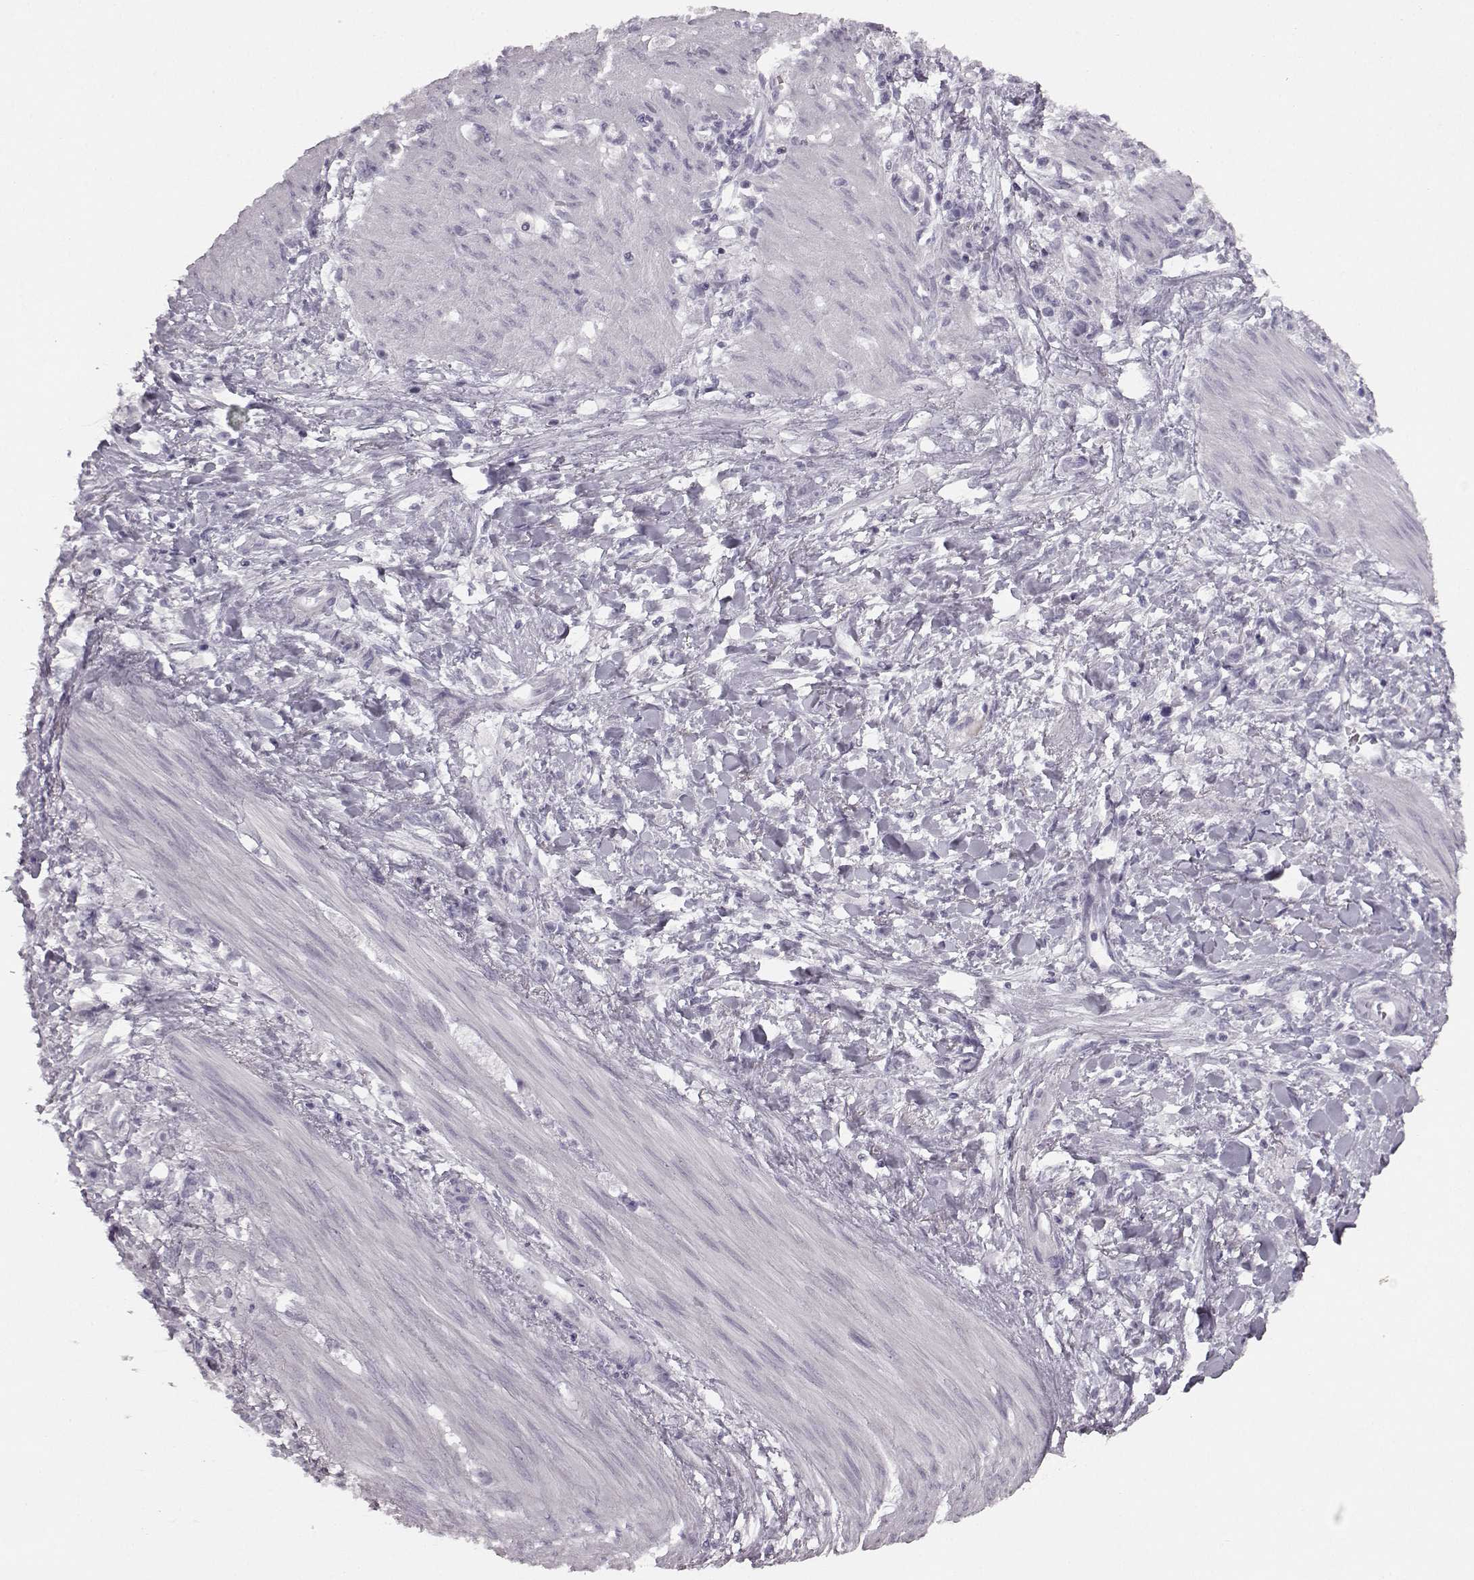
{"staining": {"intensity": "negative", "quantity": "none", "location": "none"}, "tissue": "stomach cancer", "cell_type": "Tumor cells", "image_type": "cancer", "snomed": [{"axis": "morphology", "description": "Adenocarcinoma, NOS"}, {"axis": "topography", "description": "Stomach"}], "caption": "Adenocarcinoma (stomach) was stained to show a protein in brown. There is no significant expression in tumor cells.", "gene": "SEMG2", "patient": {"sex": "female", "age": 59}}